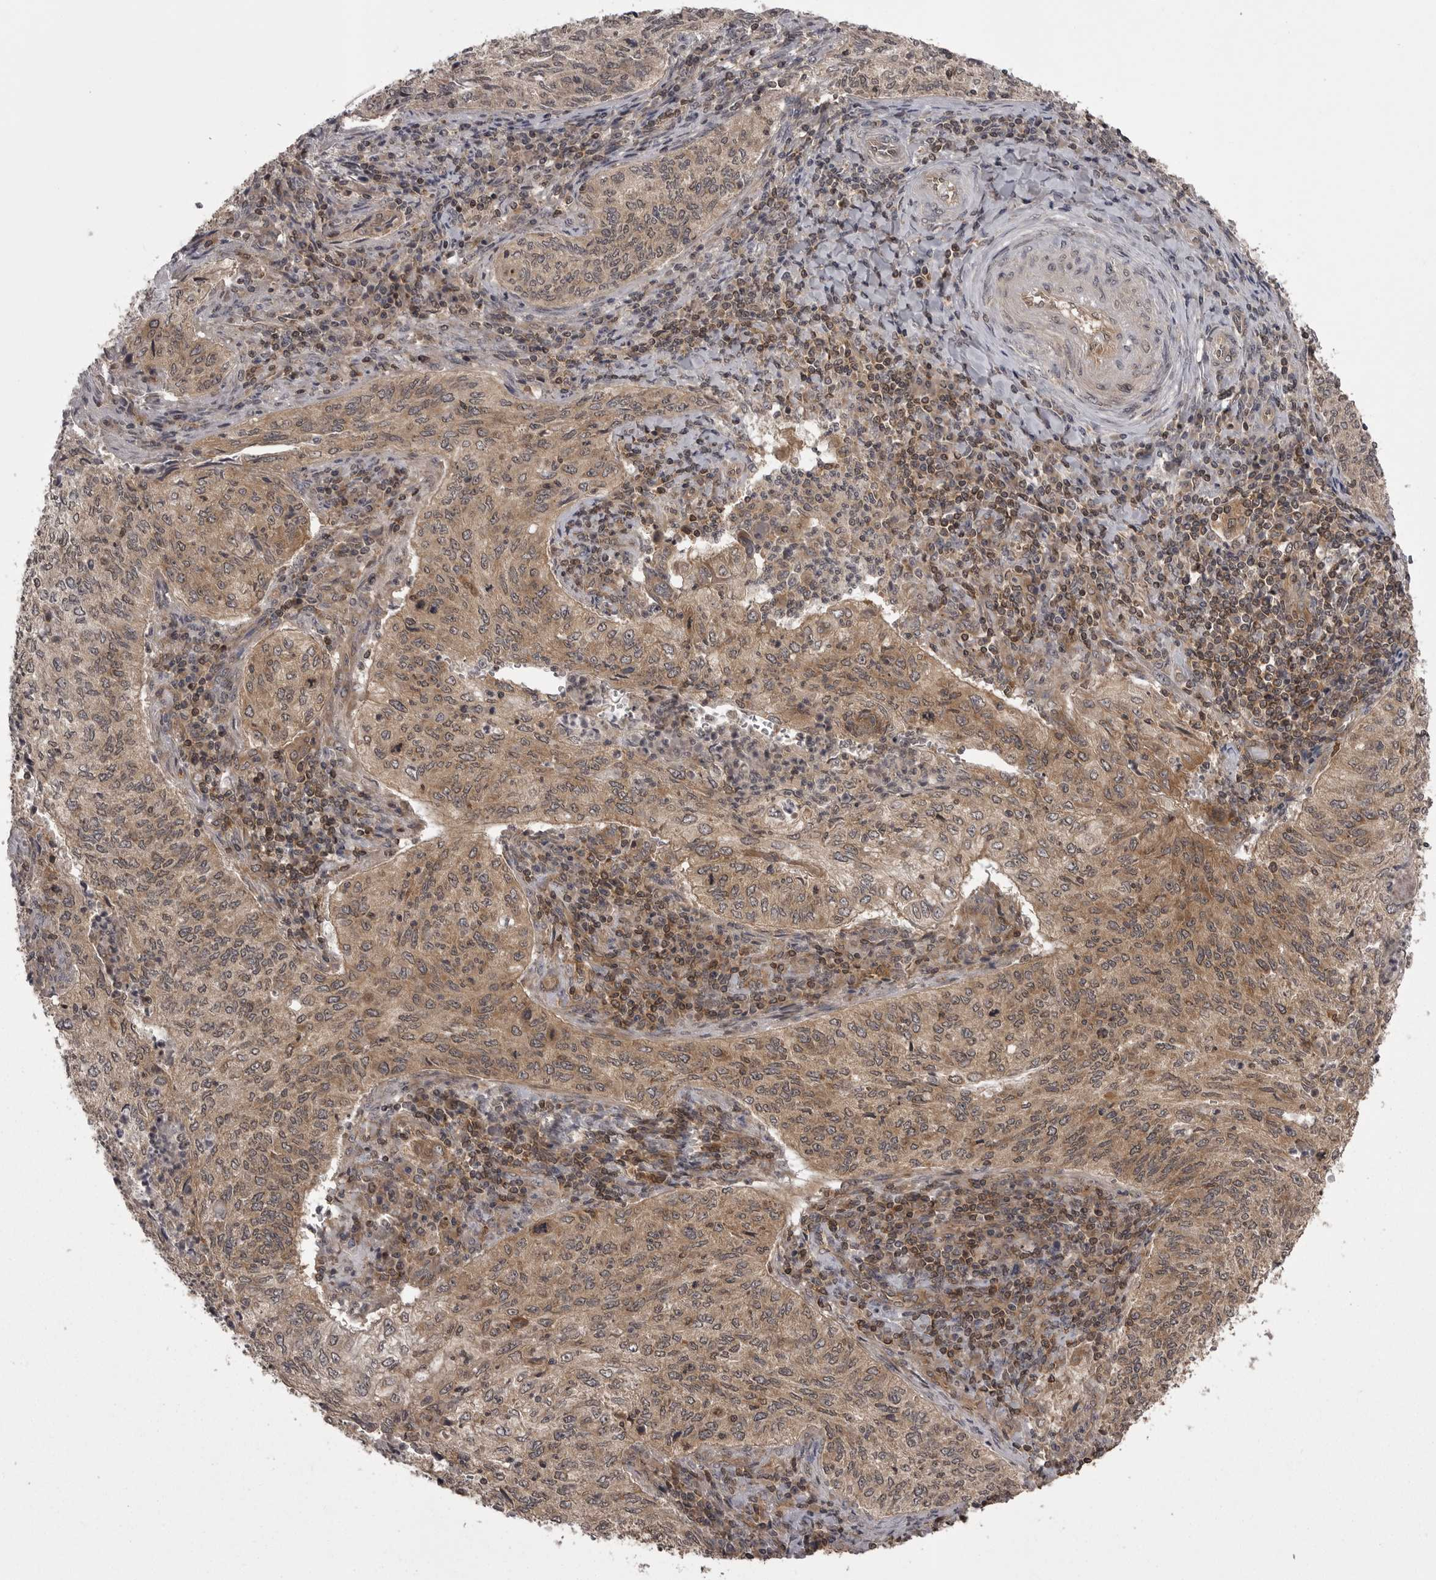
{"staining": {"intensity": "moderate", "quantity": ">75%", "location": "cytoplasmic/membranous"}, "tissue": "cervical cancer", "cell_type": "Tumor cells", "image_type": "cancer", "snomed": [{"axis": "morphology", "description": "Squamous cell carcinoma, NOS"}, {"axis": "topography", "description": "Cervix"}], "caption": "About >75% of tumor cells in human squamous cell carcinoma (cervical) exhibit moderate cytoplasmic/membranous protein staining as visualized by brown immunohistochemical staining.", "gene": "STK24", "patient": {"sex": "female", "age": 30}}